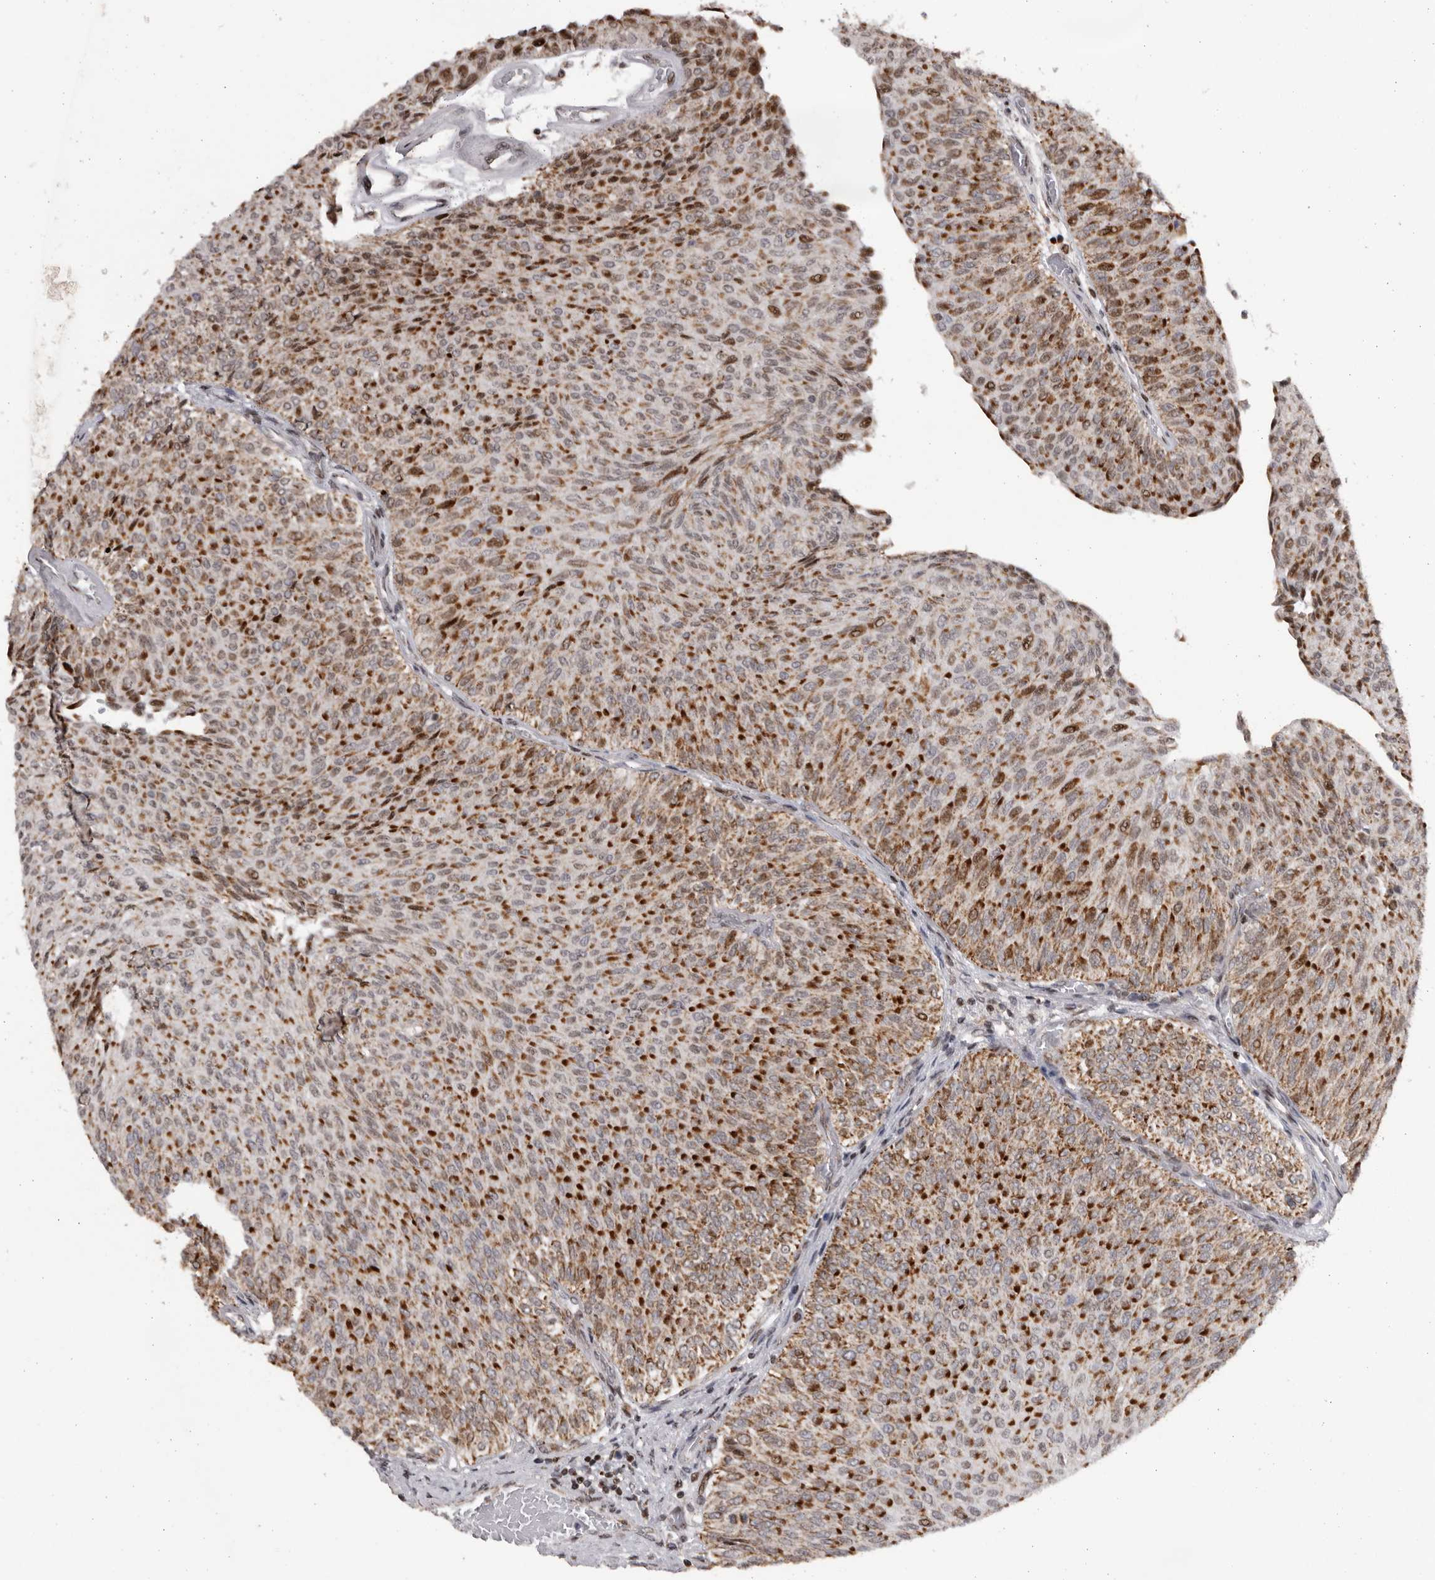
{"staining": {"intensity": "moderate", "quantity": ">75%", "location": "cytoplasmic/membranous,nuclear"}, "tissue": "urothelial cancer", "cell_type": "Tumor cells", "image_type": "cancer", "snomed": [{"axis": "morphology", "description": "Urothelial carcinoma, Low grade"}, {"axis": "topography", "description": "Urinary bladder"}], "caption": "A medium amount of moderate cytoplasmic/membranous and nuclear positivity is appreciated in about >75% of tumor cells in urothelial carcinoma (low-grade) tissue. (DAB IHC, brown staining for protein, blue staining for nuclei).", "gene": "C17orf99", "patient": {"sex": "male", "age": 78}}